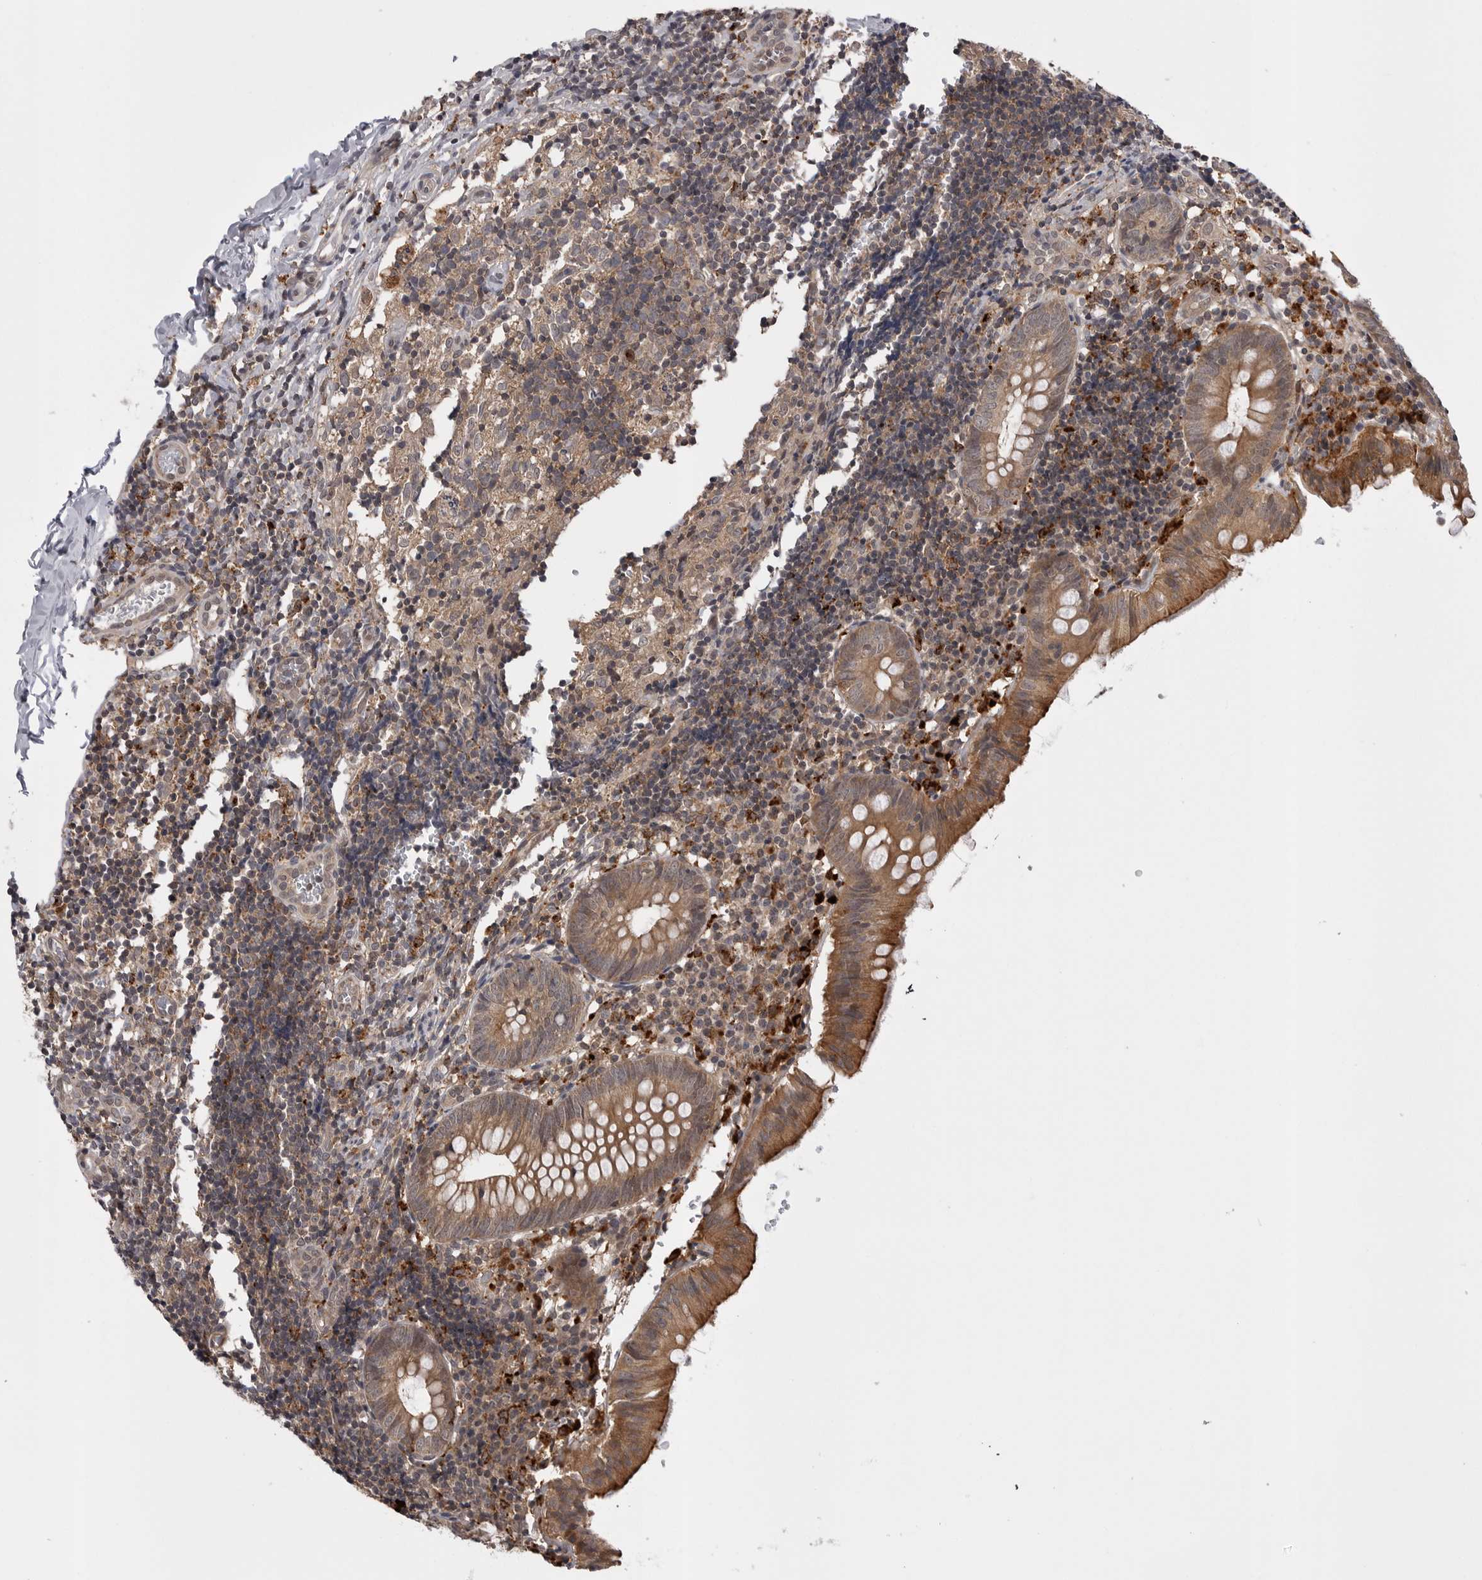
{"staining": {"intensity": "moderate", "quantity": ">75%", "location": "cytoplasmic/membranous"}, "tissue": "appendix", "cell_type": "Glandular cells", "image_type": "normal", "snomed": [{"axis": "morphology", "description": "Normal tissue, NOS"}, {"axis": "topography", "description": "Appendix"}], "caption": "This micrograph exhibits benign appendix stained with IHC to label a protein in brown. The cytoplasmic/membranous of glandular cells show moderate positivity for the protein. Nuclei are counter-stained blue.", "gene": "AOAH", "patient": {"sex": "male", "age": 8}}